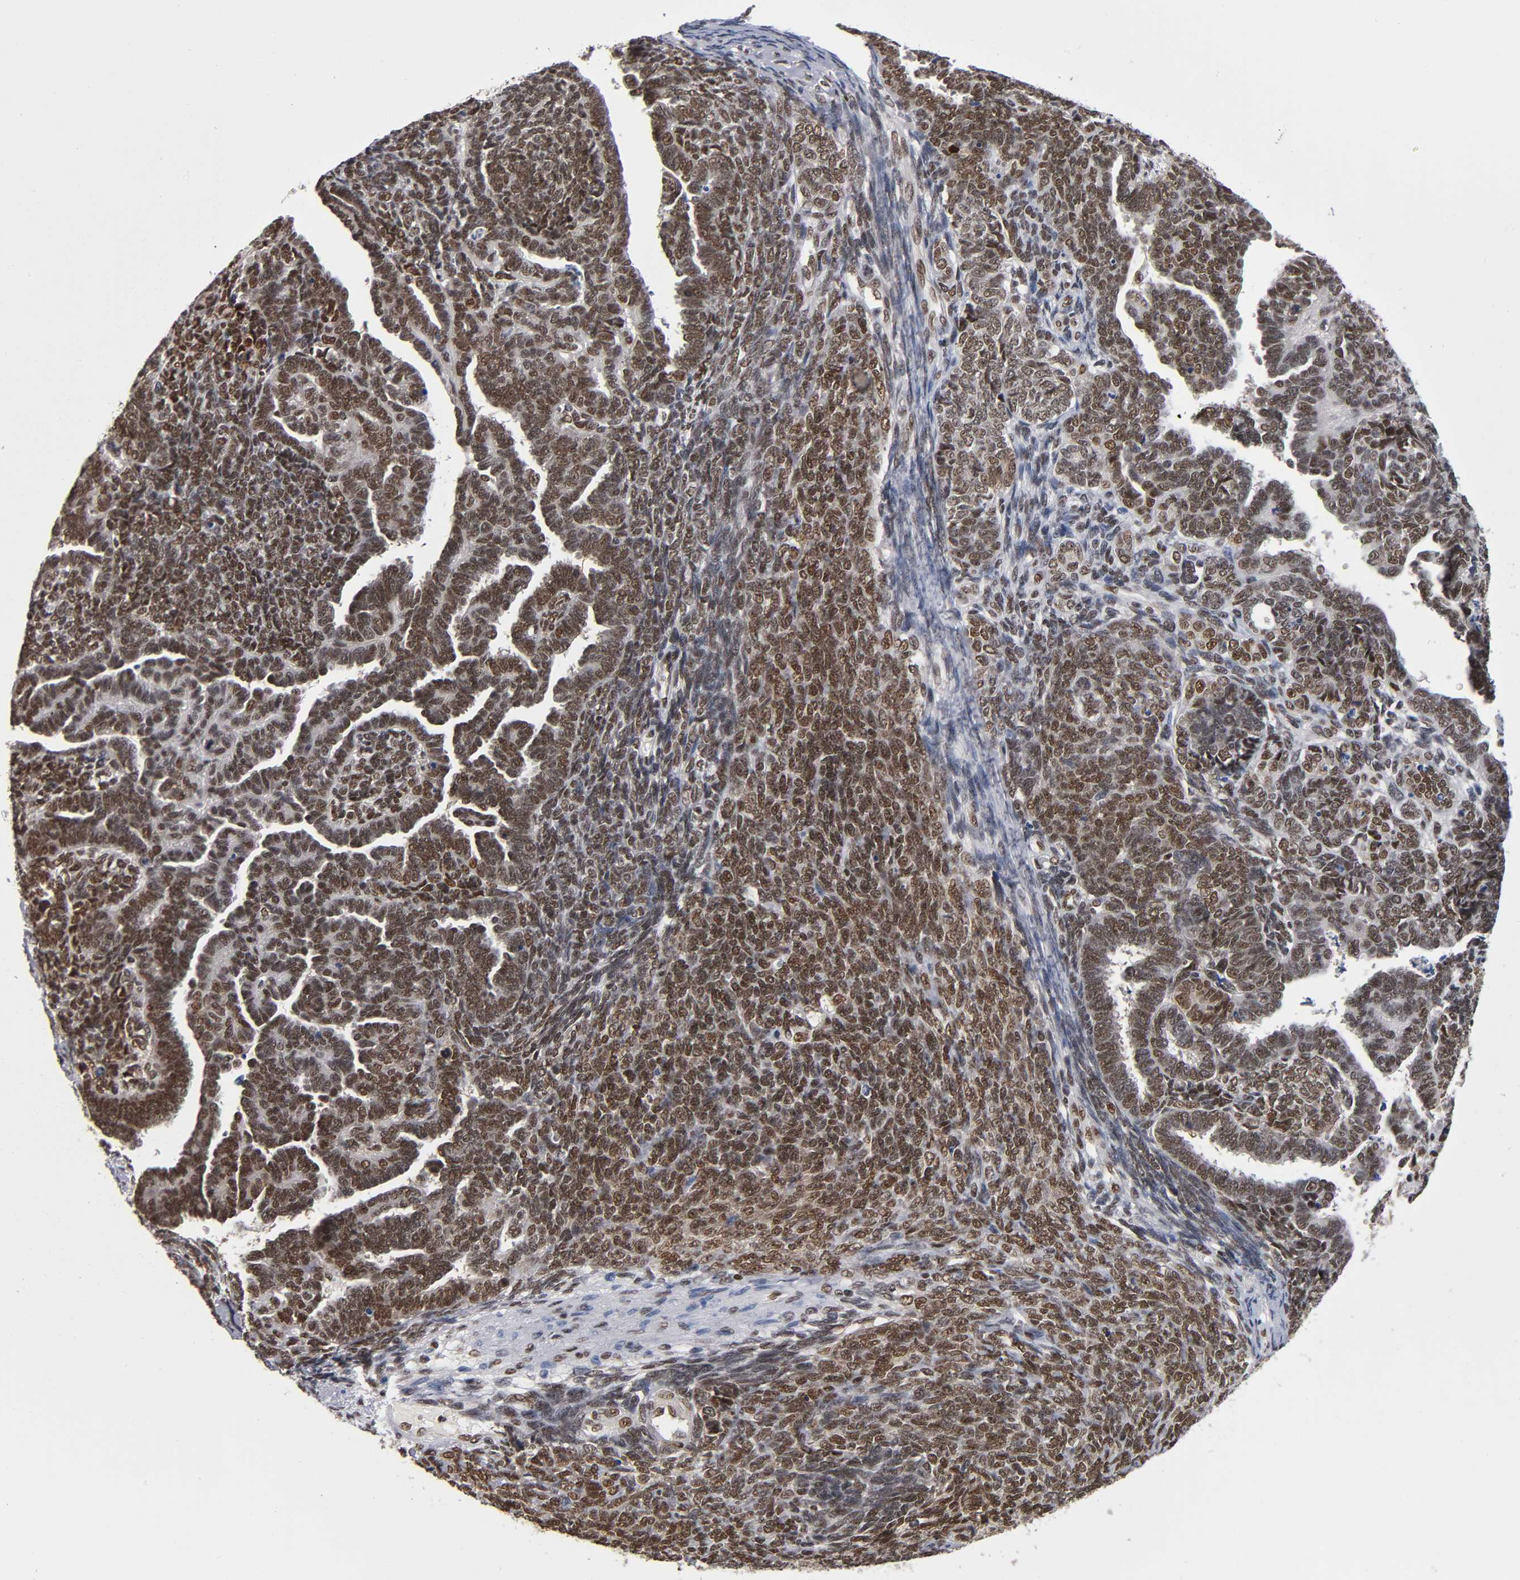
{"staining": {"intensity": "strong", "quantity": ">75%", "location": "nuclear"}, "tissue": "endometrial cancer", "cell_type": "Tumor cells", "image_type": "cancer", "snomed": [{"axis": "morphology", "description": "Neoplasm, malignant, NOS"}, {"axis": "topography", "description": "Endometrium"}], "caption": "Immunohistochemistry micrograph of human endometrial malignant neoplasm stained for a protein (brown), which demonstrates high levels of strong nuclear expression in approximately >75% of tumor cells.", "gene": "ILKAP", "patient": {"sex": "female", "age": 74}}